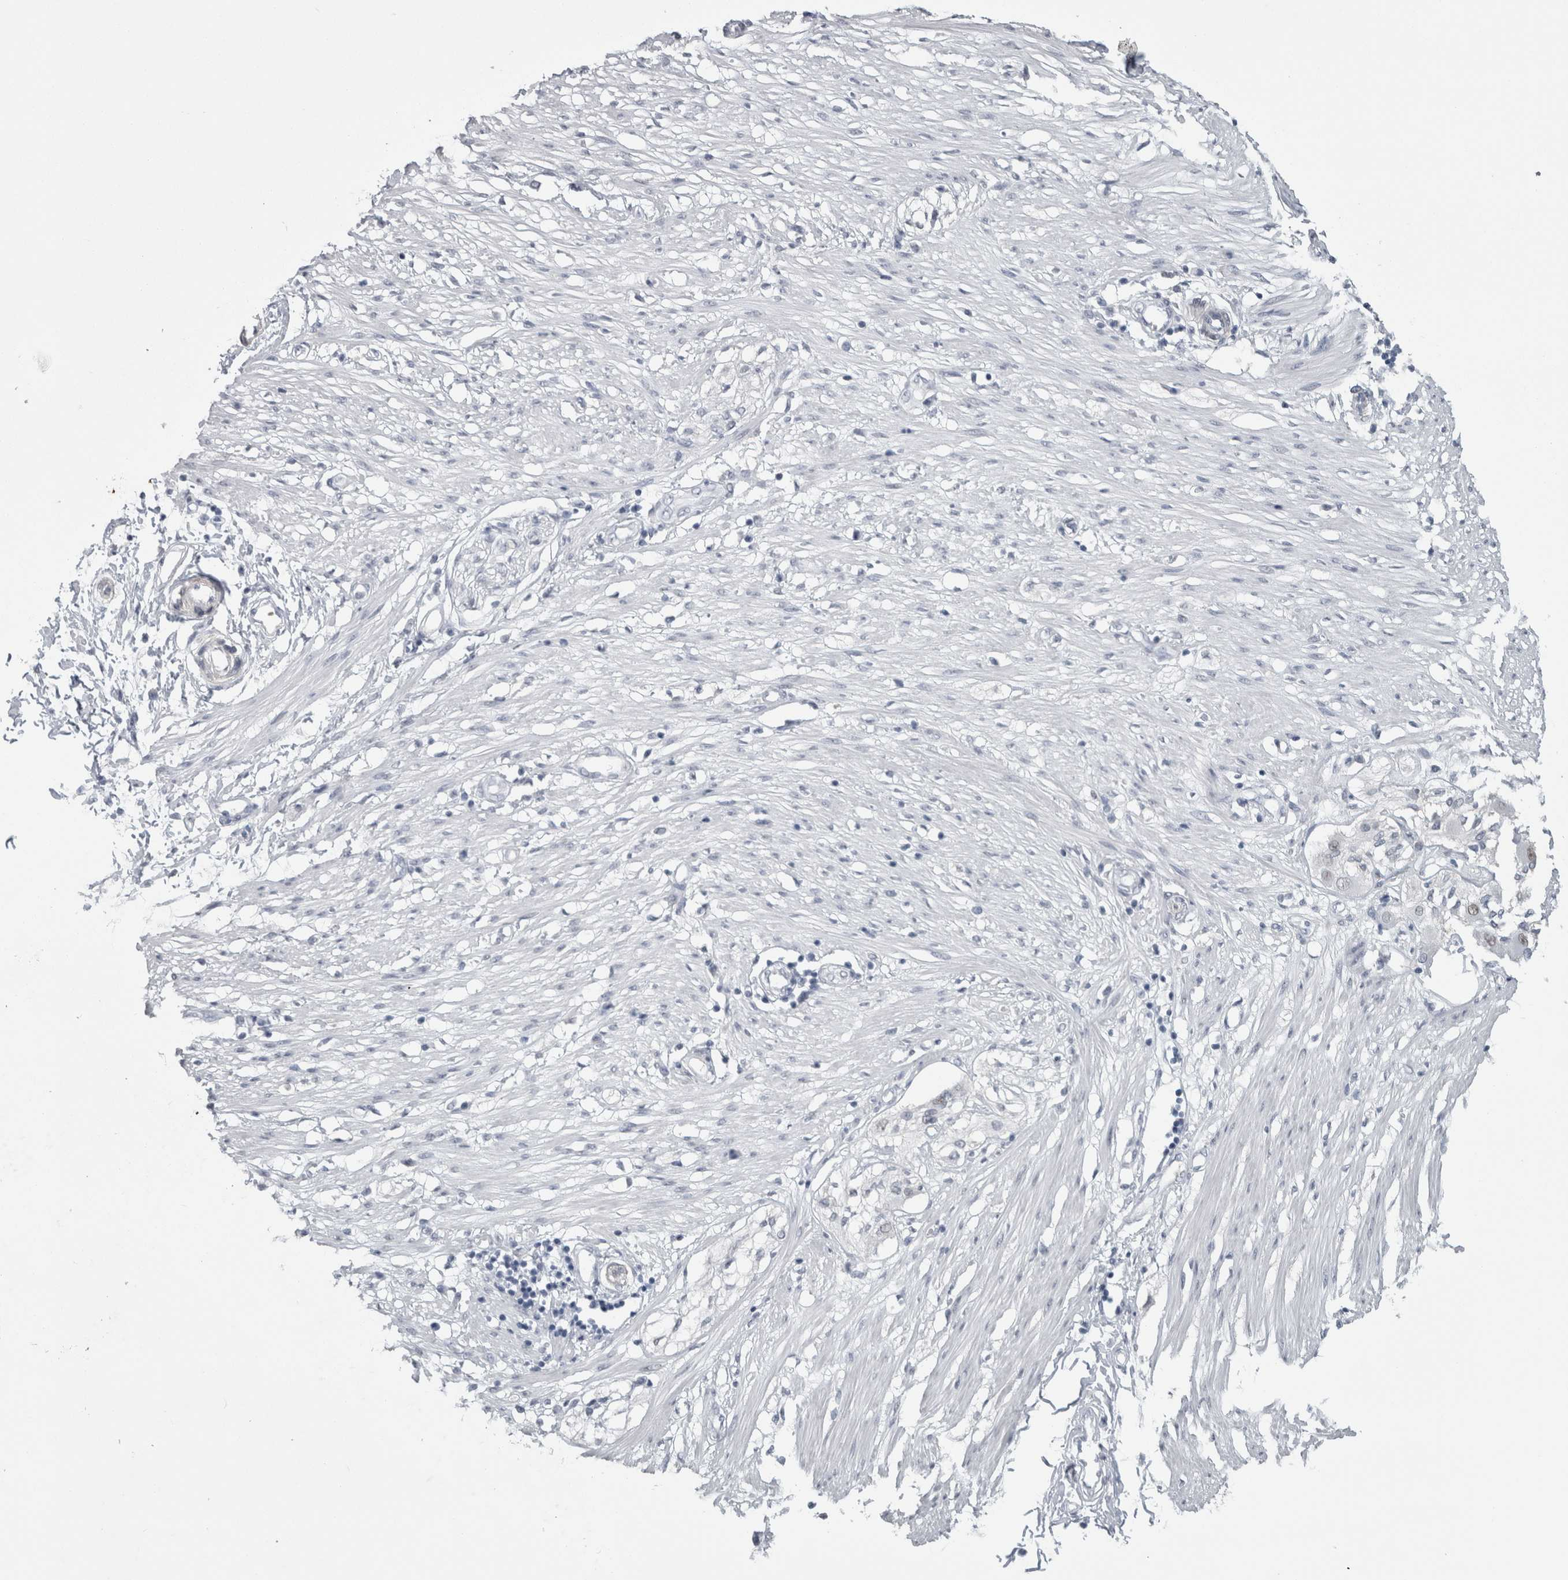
{"staining": {"intensity": "strong", "quantity": ">75%", "location": "cytoplasmic/membranous"}, "tissue": "adipose tissue", "cell_type": "Adipocytes", "image_type": "normal", "snomed": [{"axis": "morphology", "description": "Normal tissue, NOS"}, {"axis": "morphology", "description": "Adenocarcinoma, NOS"}, {"axis": "topography", "description": "Colon"}, {"axis": "topography", "description": "Peripheral nerve tissue"}], "caption": "Immunohistochemistry (IHC) image of normal adipose tissue stained for a protein (brown), which exhibits high levels of strong cytoplasmic/membranous staining in about >75% of adipocytes.", "gene": "PLIN1", "patient": {"sex": "male", "age": 14}}